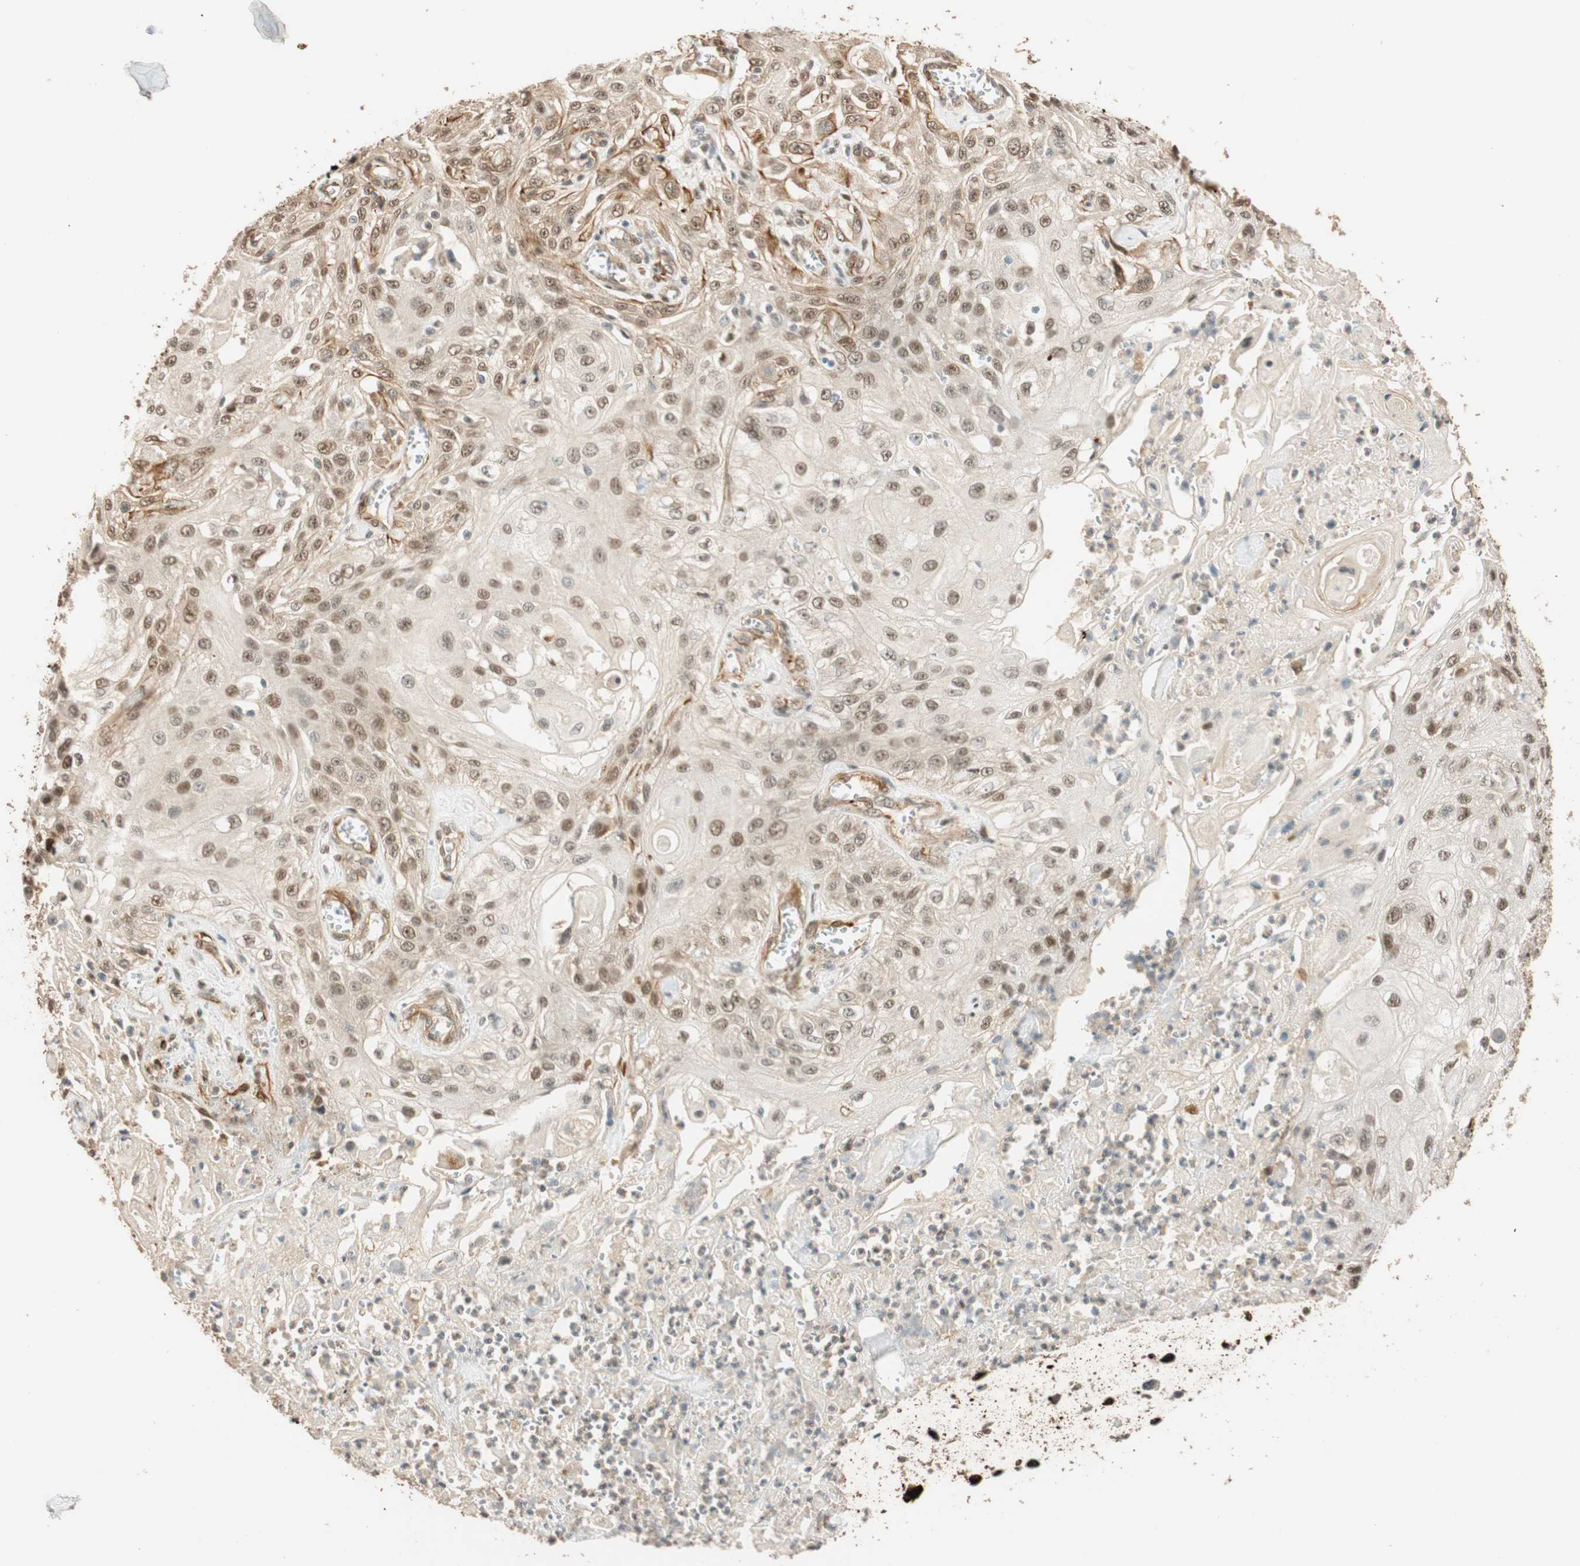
{"staining": {"intensity": "moderate", "quantity": "25%-75%", "location": "cytoplasmic/membranous,nuclear"}, "tissue": "skin cancer", "cell_type": "Tumor cells", "image_type": "cancer", "snomed": [{"axis": "morphology", "description": "Squamous cell carcinoma, NOS"}, {"axis": "morphology", "description": "Squamous cell carcinoma, metastatic, NOS"}, {"axis": "topography", "description": "Skin"}, {"axis": "topography", "description": "Lymph node"}], "caption": "IHC of human skin cancer displays medium levels of moderate cytoplasmic/membranous and nuclear positivity in about 25%-75% of tumor cells. (Stains: DAB in brown, nuclei in blue, Microscopy: brightfield microscopy at high magnification).", "gene": "NES", "patient": {"sex": "male", "age": 75}}